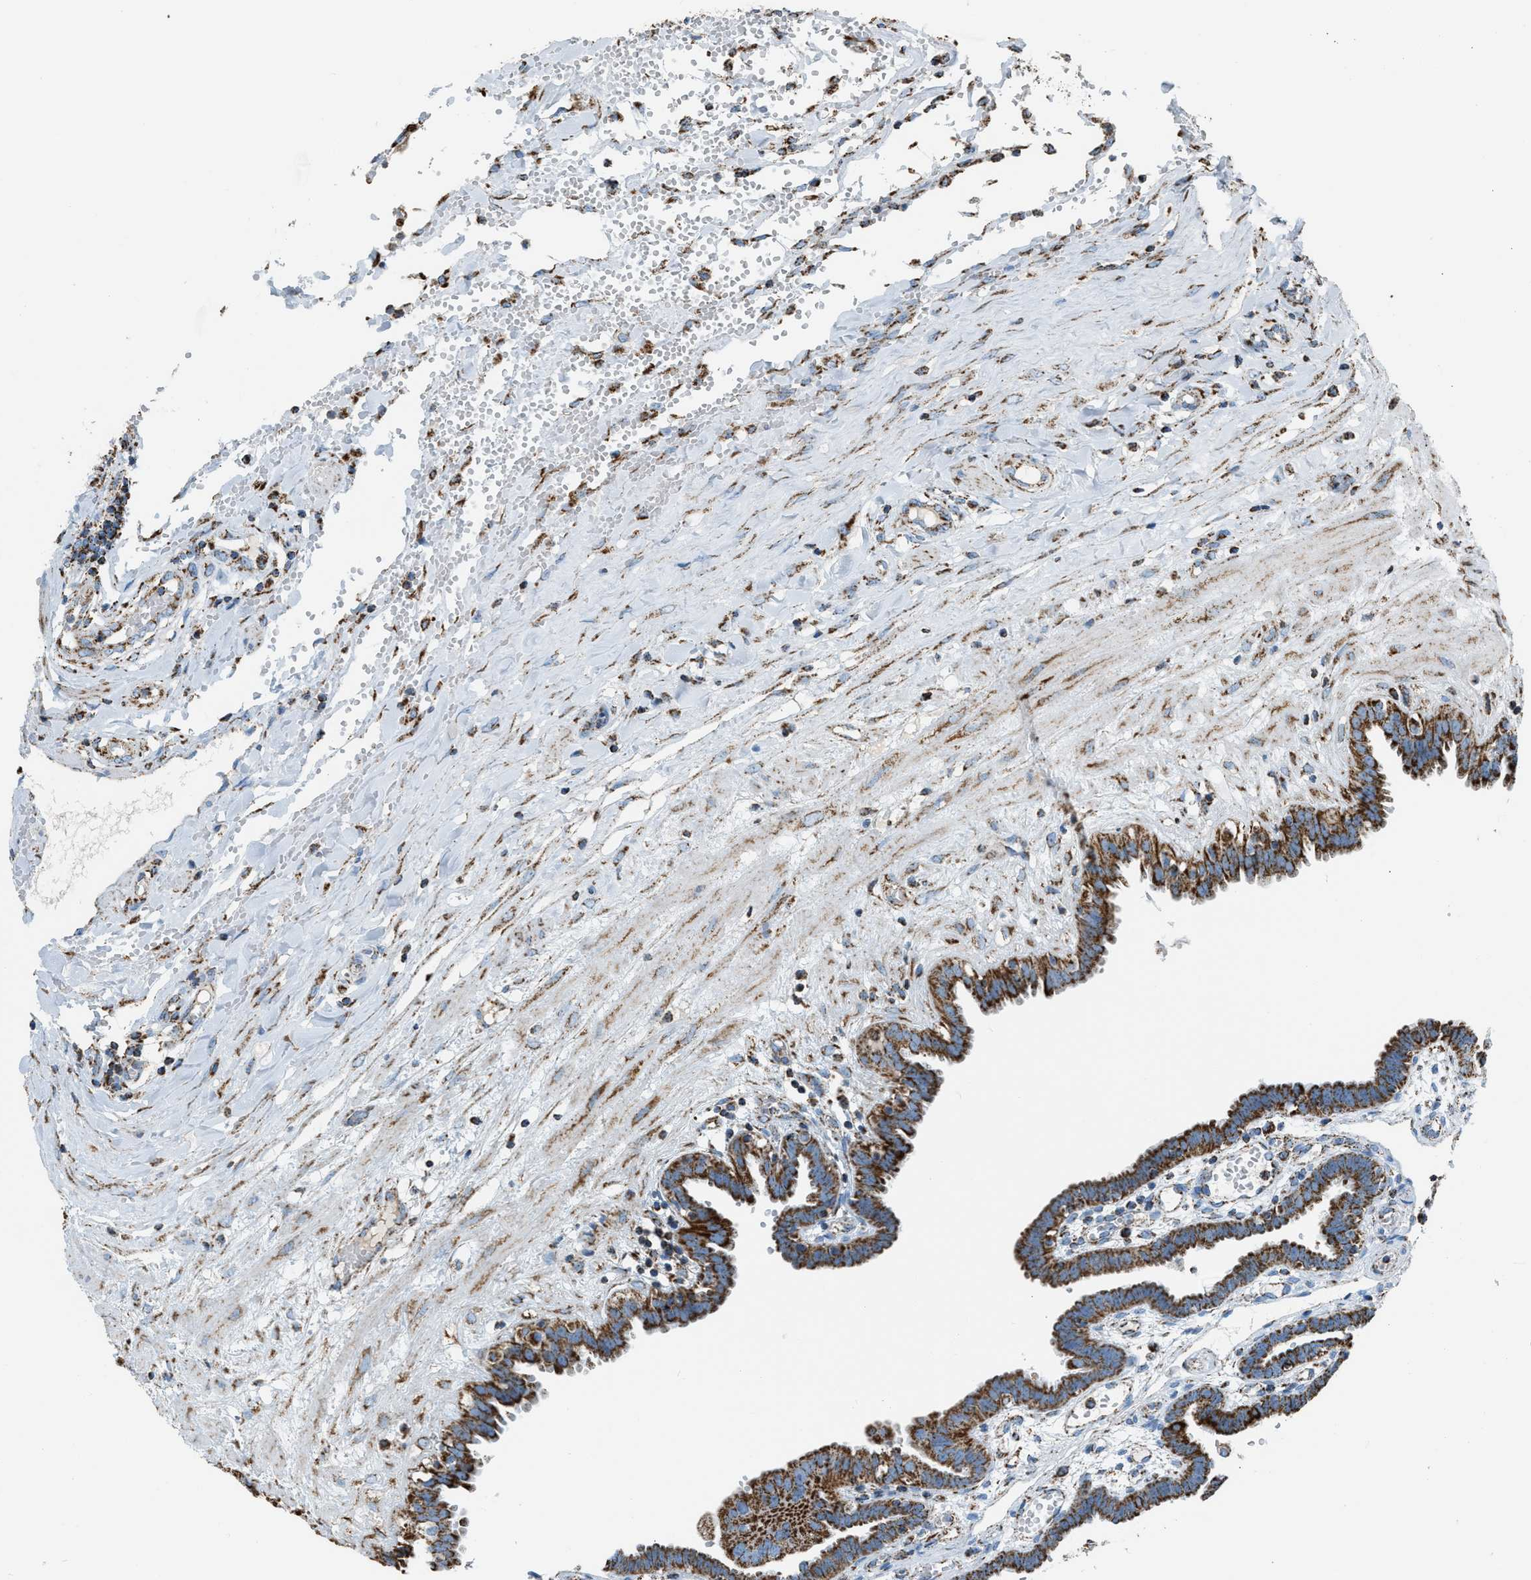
{"staining": {"intensity": "strong", "quantity": ">75%", "location": "cytoplasmic/membranous"}, "tissue": "fallopian tube", "cell_type": "Glandular cells", "image_type": "normal", "snomed": [{"axis": "morphology", "description": "Normal tissue, NOS"}, {"axis": "topography", "description": "Fallopian tube"}, {"axis": "topography", "description": "Placenta"}], "caption": "Immunohistochemistry (IHC) micrograph of unremarkable human fallopian tube stained for a protein (brown), which shows high levels of strong cytoplasmic/membranous positivity in approximately >75% of glandular cells.", "gene": "MDH2", "patient": {"sex": "female", "age": 32}}